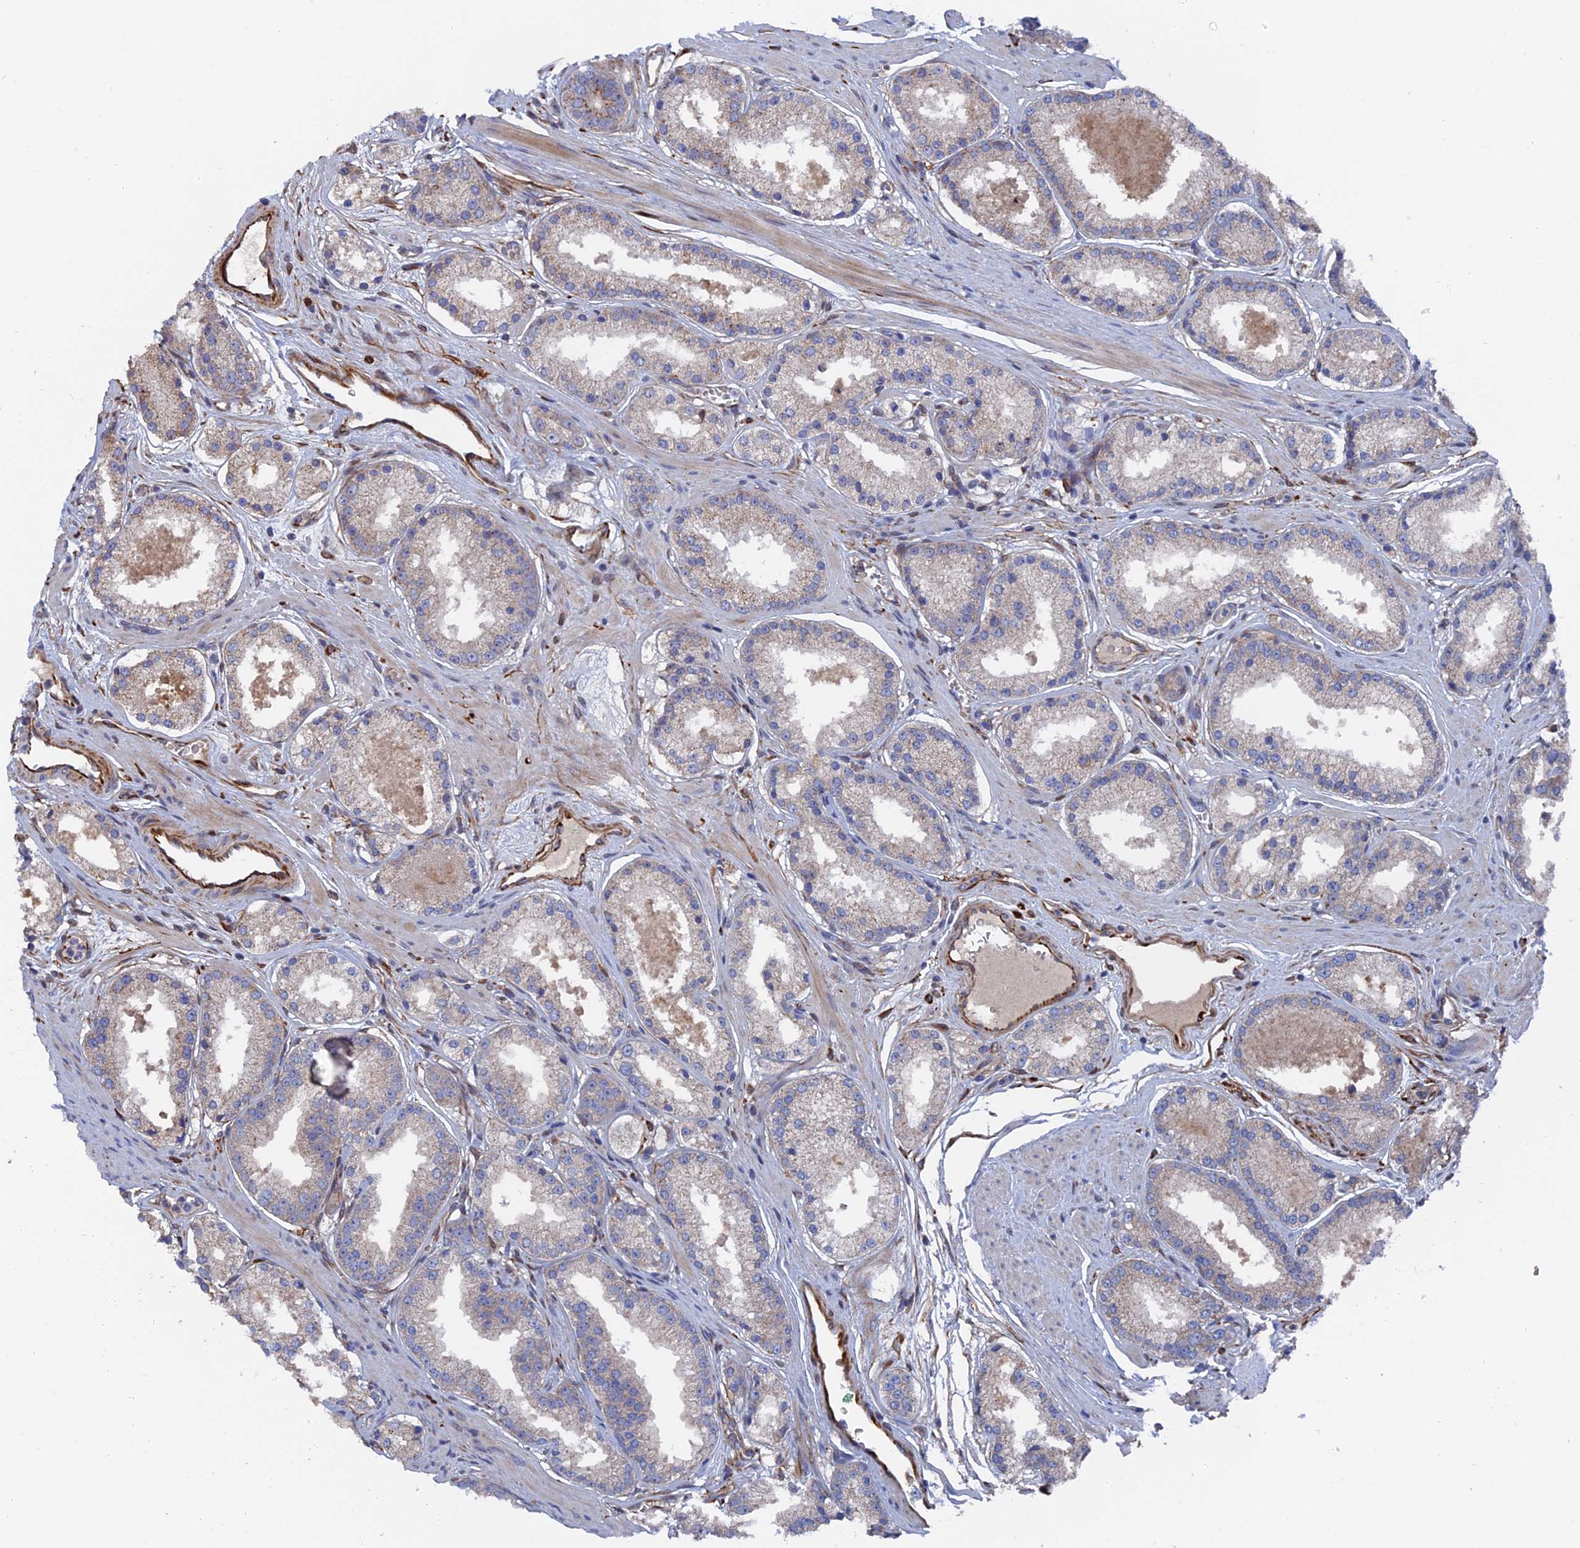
{"staining": {"intensity": "weak", "quantity": "<25%", "location": "cytoplasmic/membranous"}, "tissue": "prostate cancer", "cell_type": "Tumor cells", "image_type": "cancer", "snomed": [{"axis": "morphology", "description": "Adenocarcinoma, Low grade"}, {"axis": "topography", "description": "Prostate"}], "caption": "Immunohistochemical staining of human prostate low-grade adenocarcinoma demonstrates no significant staining in tumor cells. (Brightfield microscopy of DAB (3,3'-diaminobenzidine) immunohistochemistry at high magnification).", "gene": "SMG9", "patient": {"sex": "male", "age": 59}}